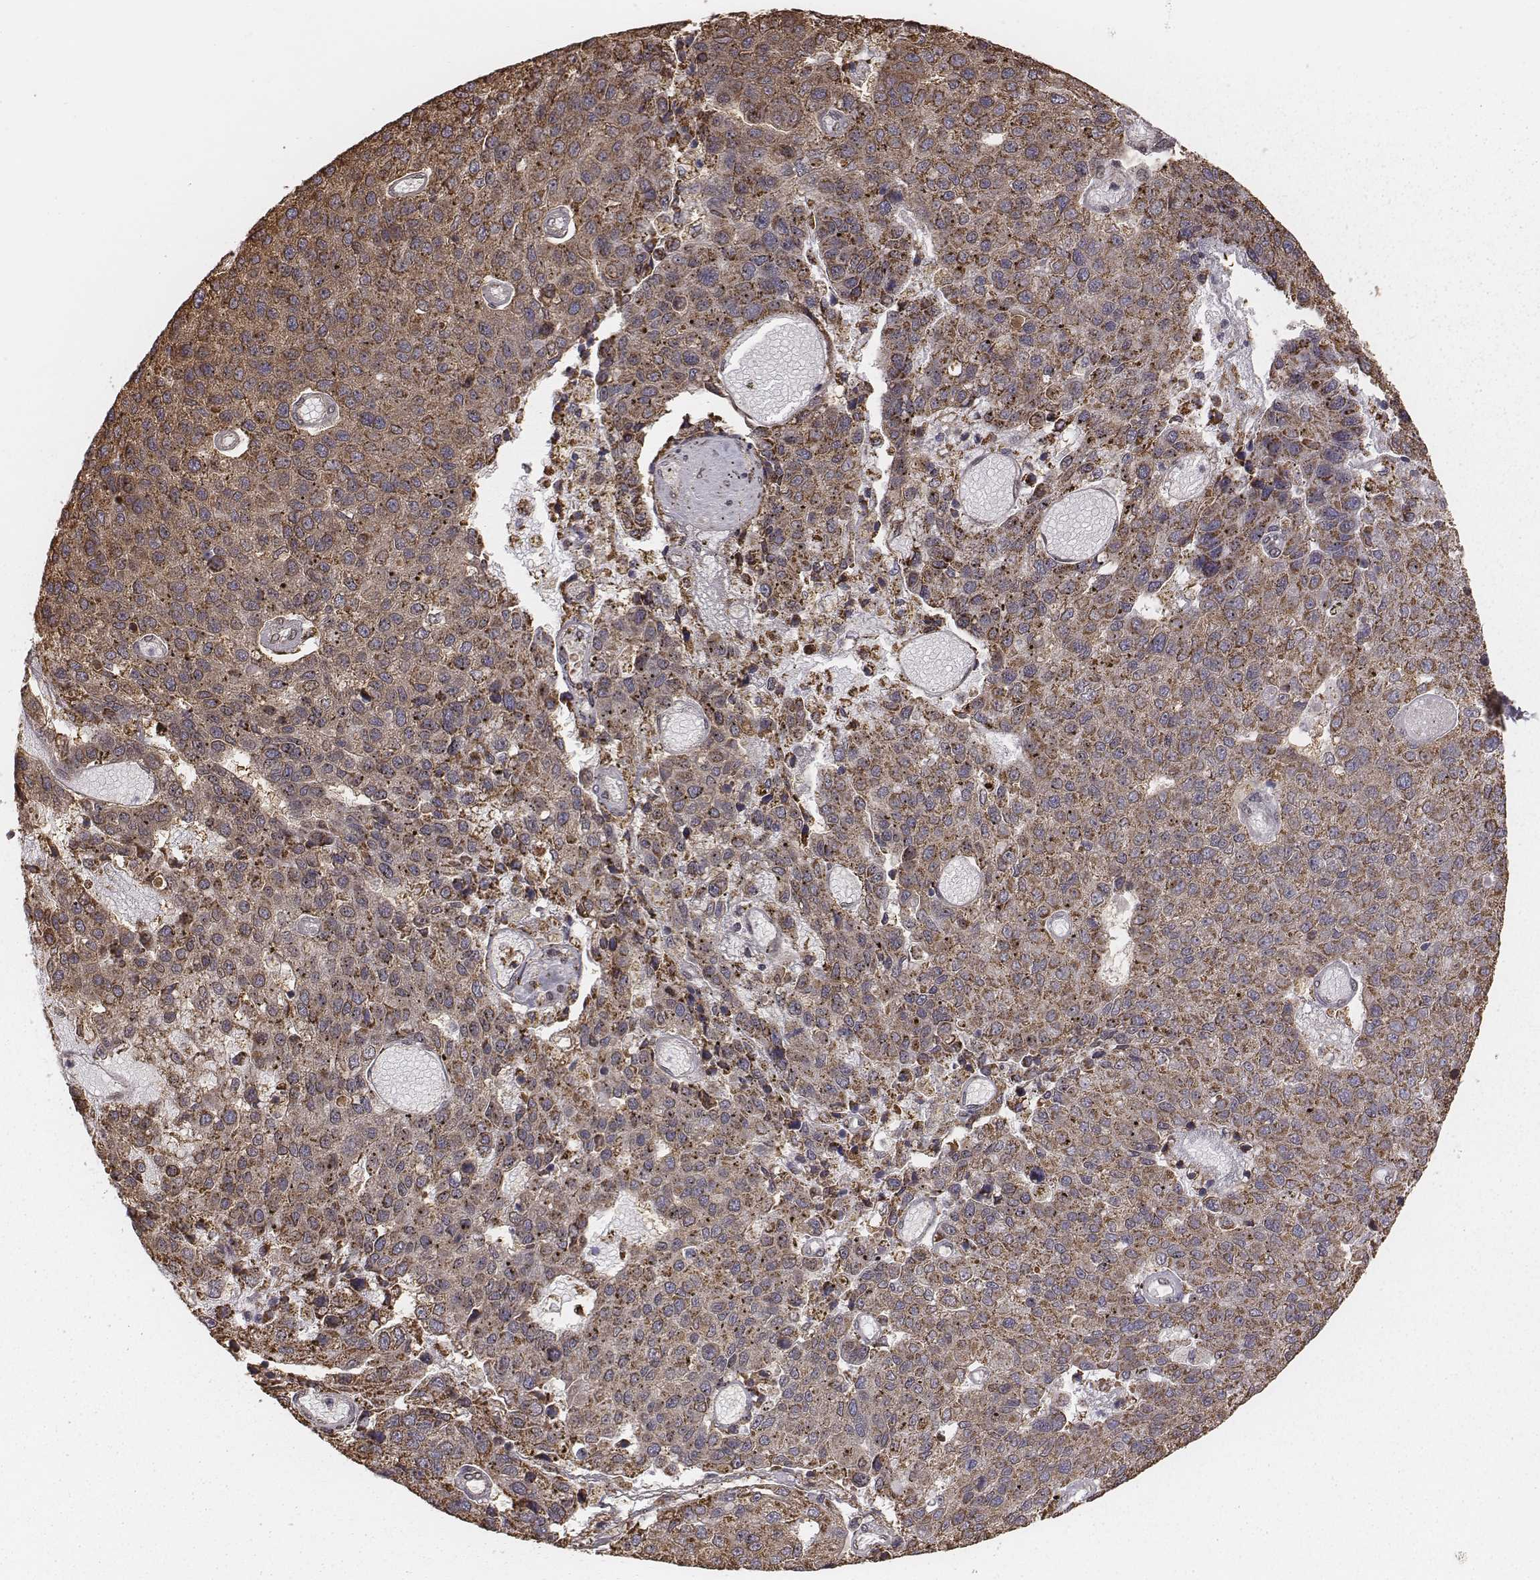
{"staining": {"intensity": "moderate", "quantity": ">75%", "location": "cytoplasmic/membranous"}, "tissue": "pancreatic cancer", "cell_type": "Tumor cells", "image_type": "cancer", "snomed": [{"axis": "morphology", "description": "Adenocarcinoma, NOS"}, {"axis": "topography", "description": "Pancreas"}], "caption": "Protein positivity by immunohistochemistry reveals moderate cytoplasmic/membranous positivity in about >75% of tumor cells in adenocarcinoma (pancreatic).", "gene": "ACOT2", "patient": {"sex": "female", "age": 61}}